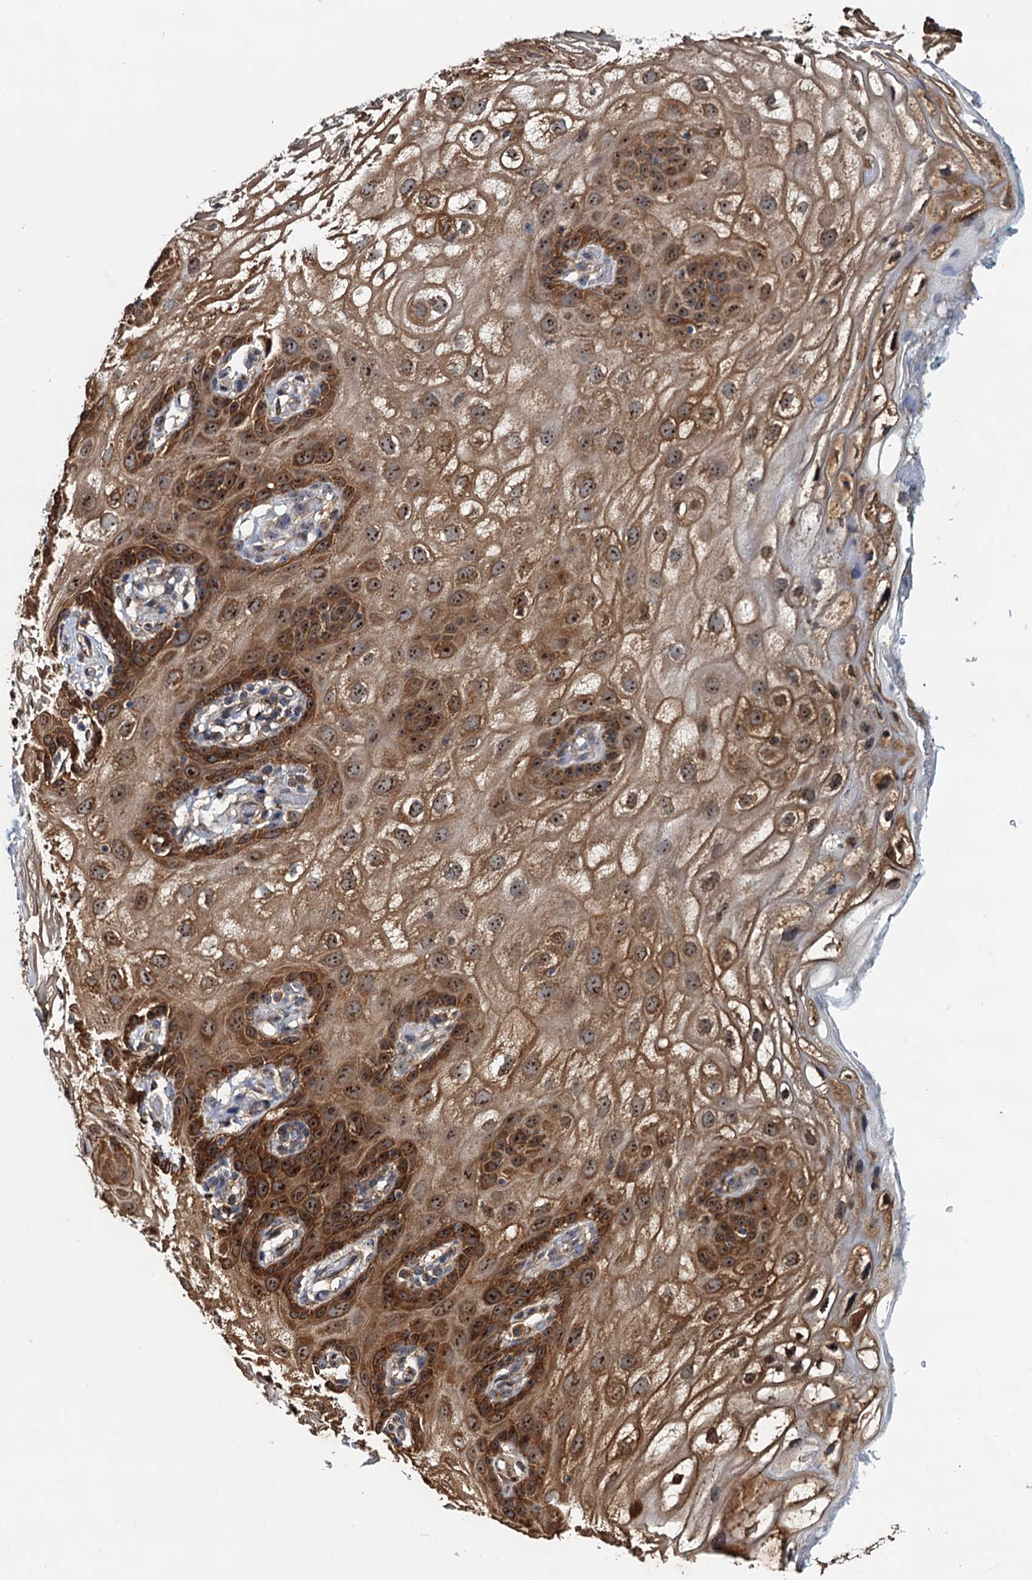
{"staining": {"intensity": "strong", "quantity": "25%-75%", "location": "cytoplasmic/membranous,nuclear"}, "tissue": "vagina", "cell_type": "Squamous epithelial cells", "image_type": "normal", "snomed": [{"axis": "morphology", "description": "Normal tissue, NOS"}, {"axis": "topography", "description": "Vagina"}], "caption": "Strong cytoplasmic/membranous,nuclear staining for a protein is identified in about 25%-75% of squamous epithelial cells of normal vagina using IHC.", "gene": "USP6NL", "patient": {"sex": "female", "age": 68}}